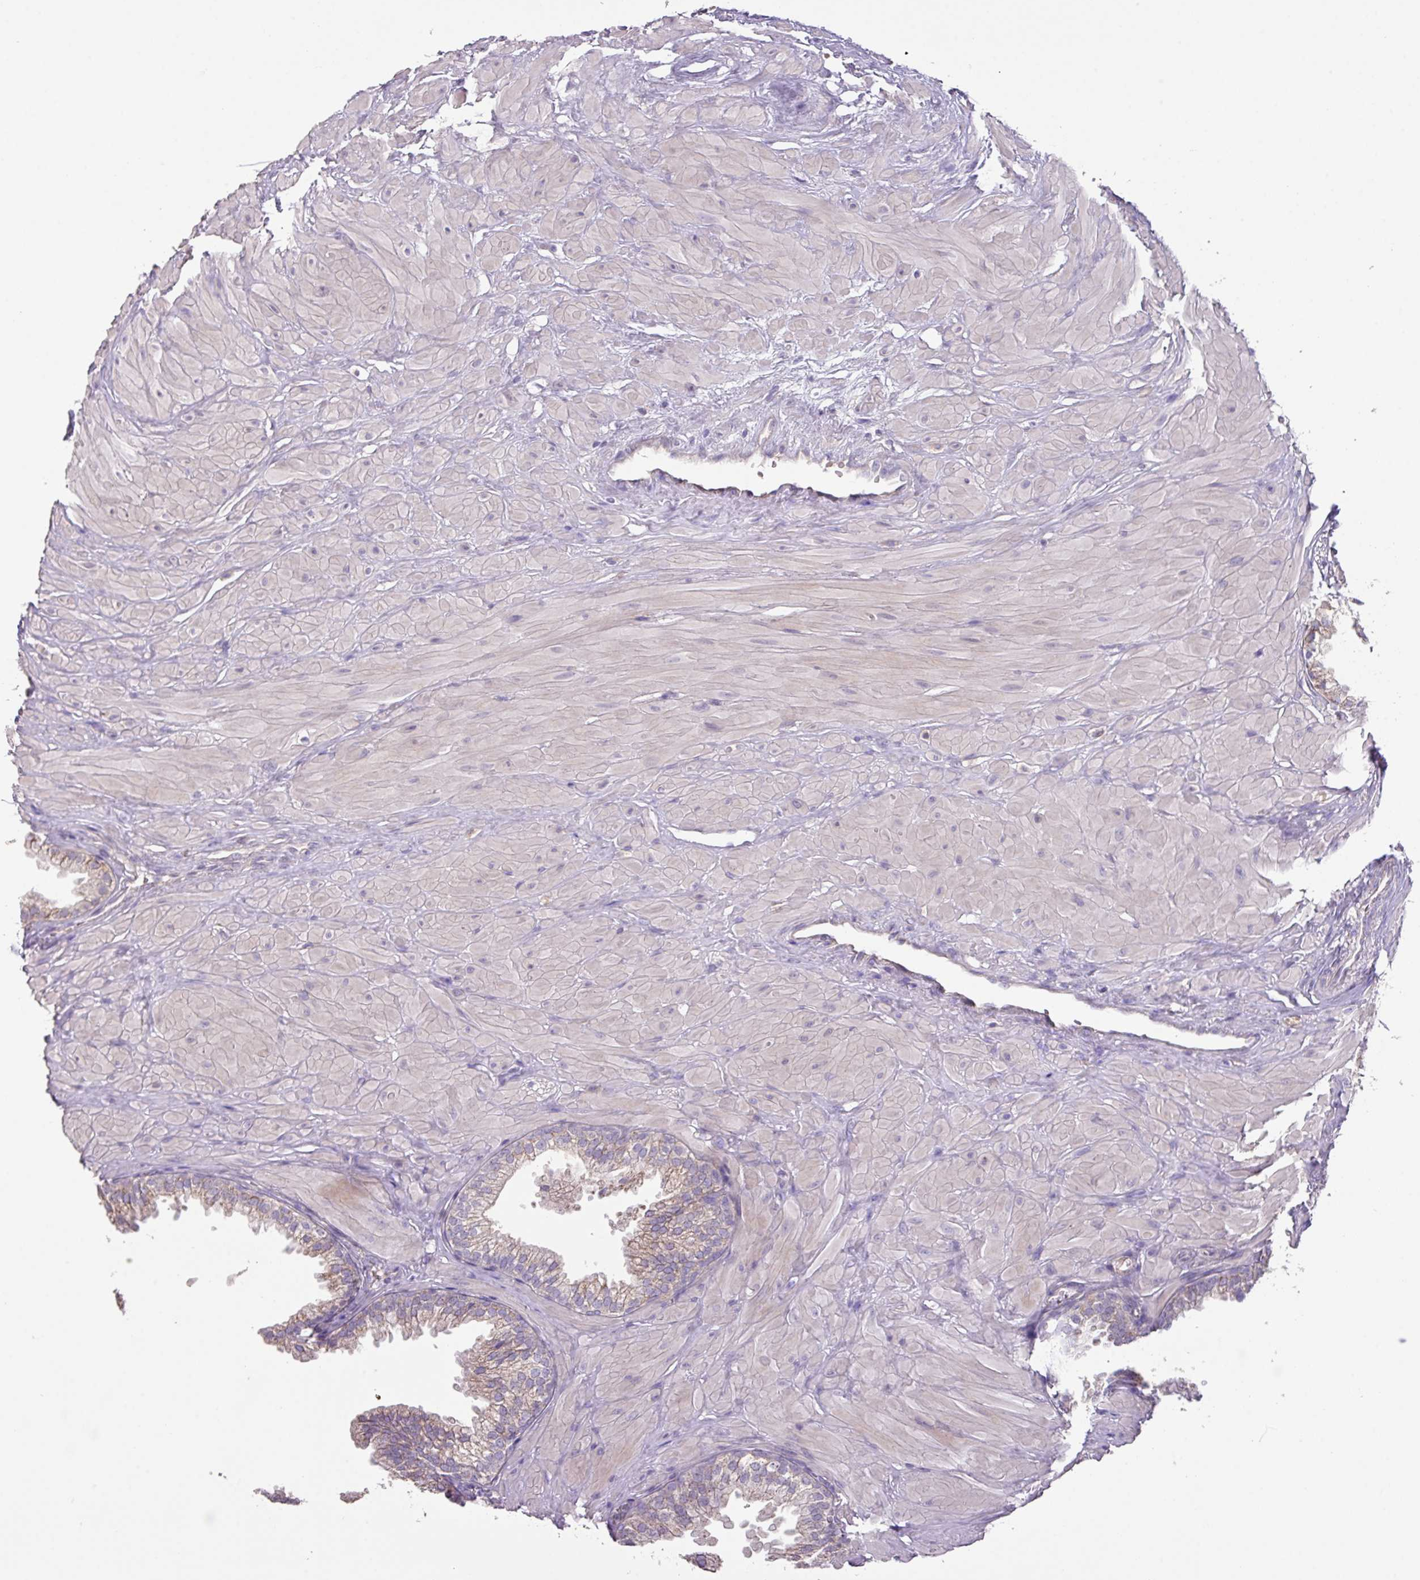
{"staining": {"intensity": "weak", "quantity": "25%-75%", "location": "cytoplasmic/membranous"}, "tissue": "prostate", "cell_type": "Glandular cells", "image_type": "normal", "snomed": [{"axis": "morphology", "description": "Normal tissue, NOS"}, {"axis": "topography", "description": "Prostate"}, {"axis": "topography", "description": "Peripheral nerve tissue"}], "caption": "Protein staining by immunohistochemistry (IHC) demonstrates weak cytoplasmic/membranous positivity in approximately 25%-75% of glandular cells in unremarkable prostate.", "gene": "PRADC1", "patient": {"sex": "male", "age": 55}}